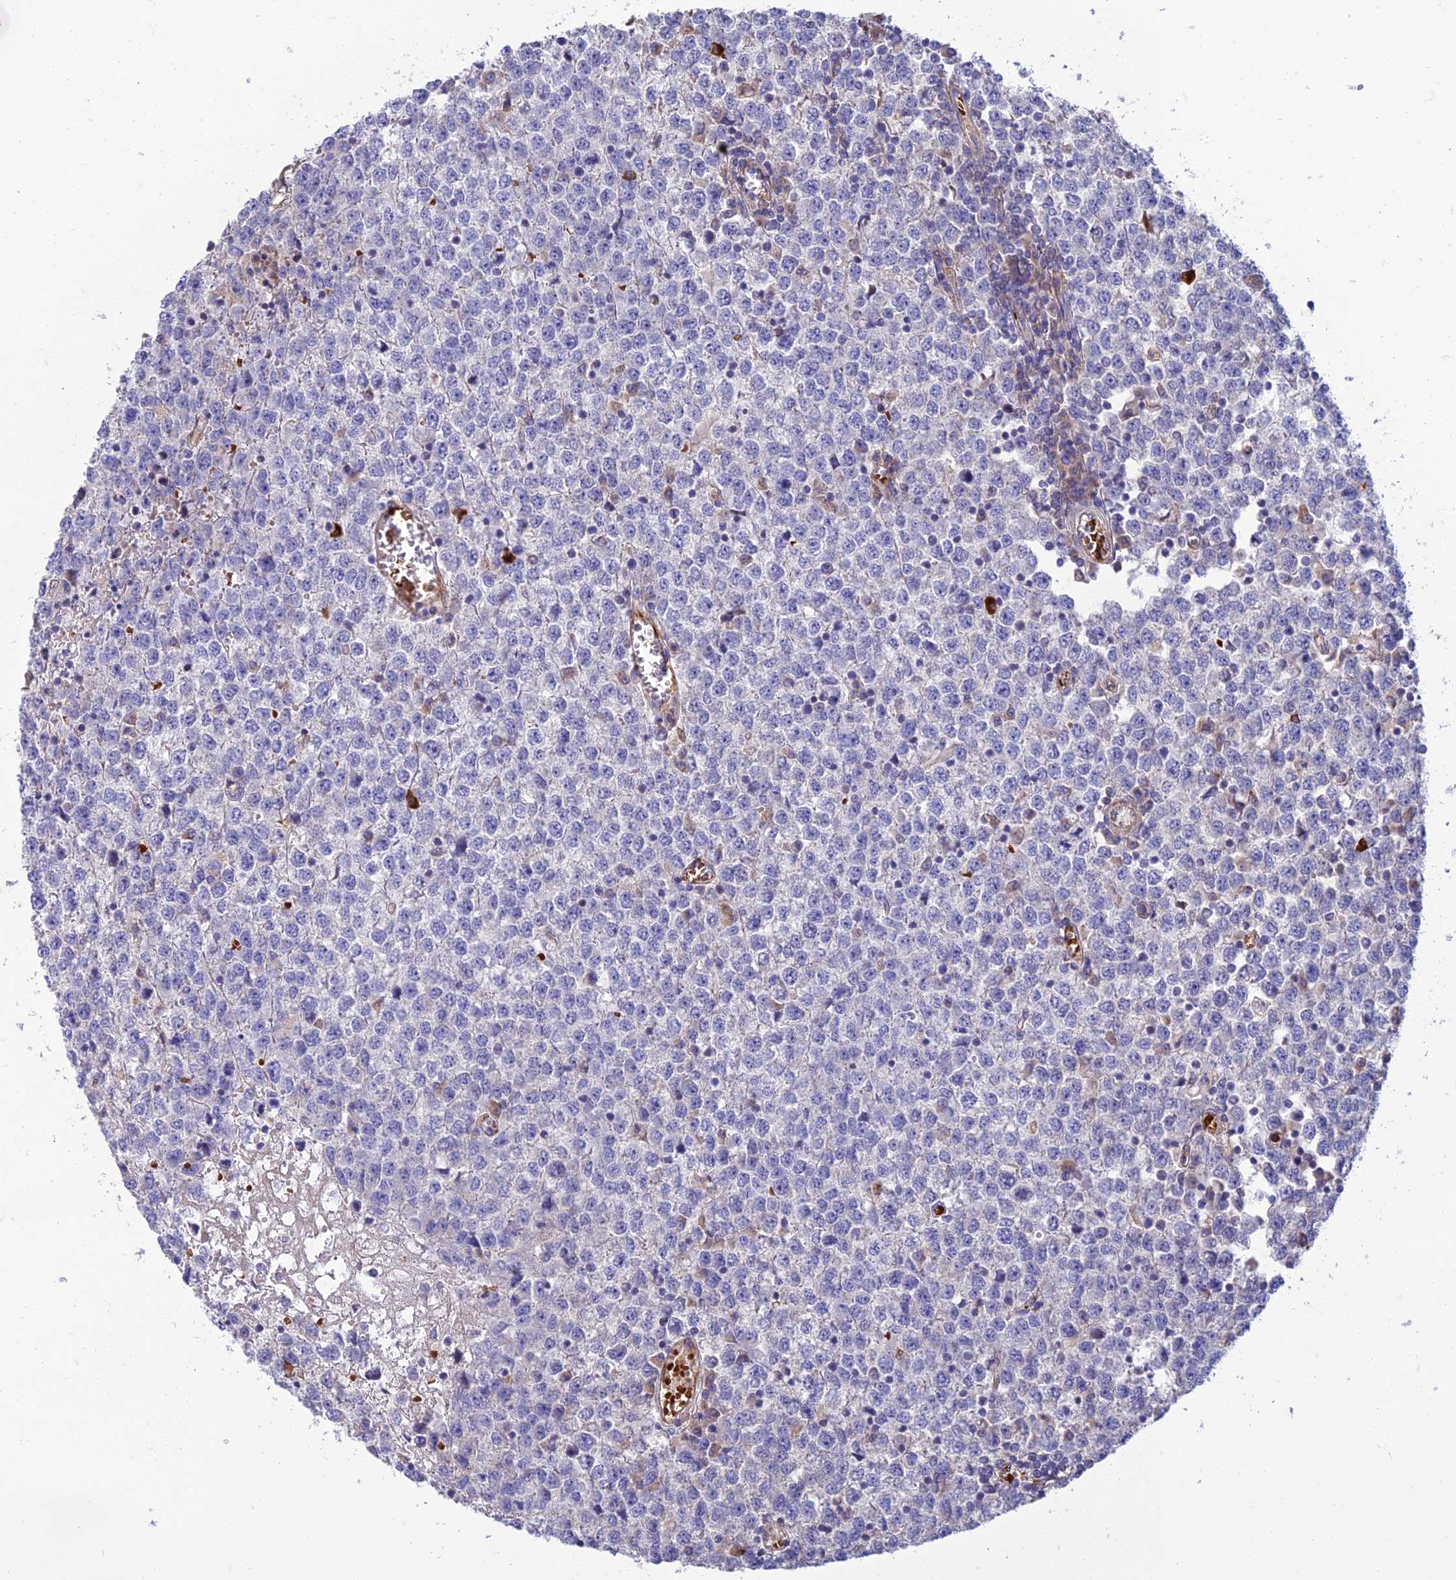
{"staining": {"intensity": "negative", "quantity": "none", "location": "none"}, "tissue": "testis cancer", "cell_type": "Tumor cells", "image_type": "cancer", "snomed": [{"axis": "morphology", "description": "Seminoma, NOS"}, {"axis": "topography", "description": "Testis"}], "caption": "Testis cancer stained for a protein using immunohistochemistry reveals no expression tumor cells.", "gene": "SEL1L3", "patient": {"sex": "male", "age": 65}}